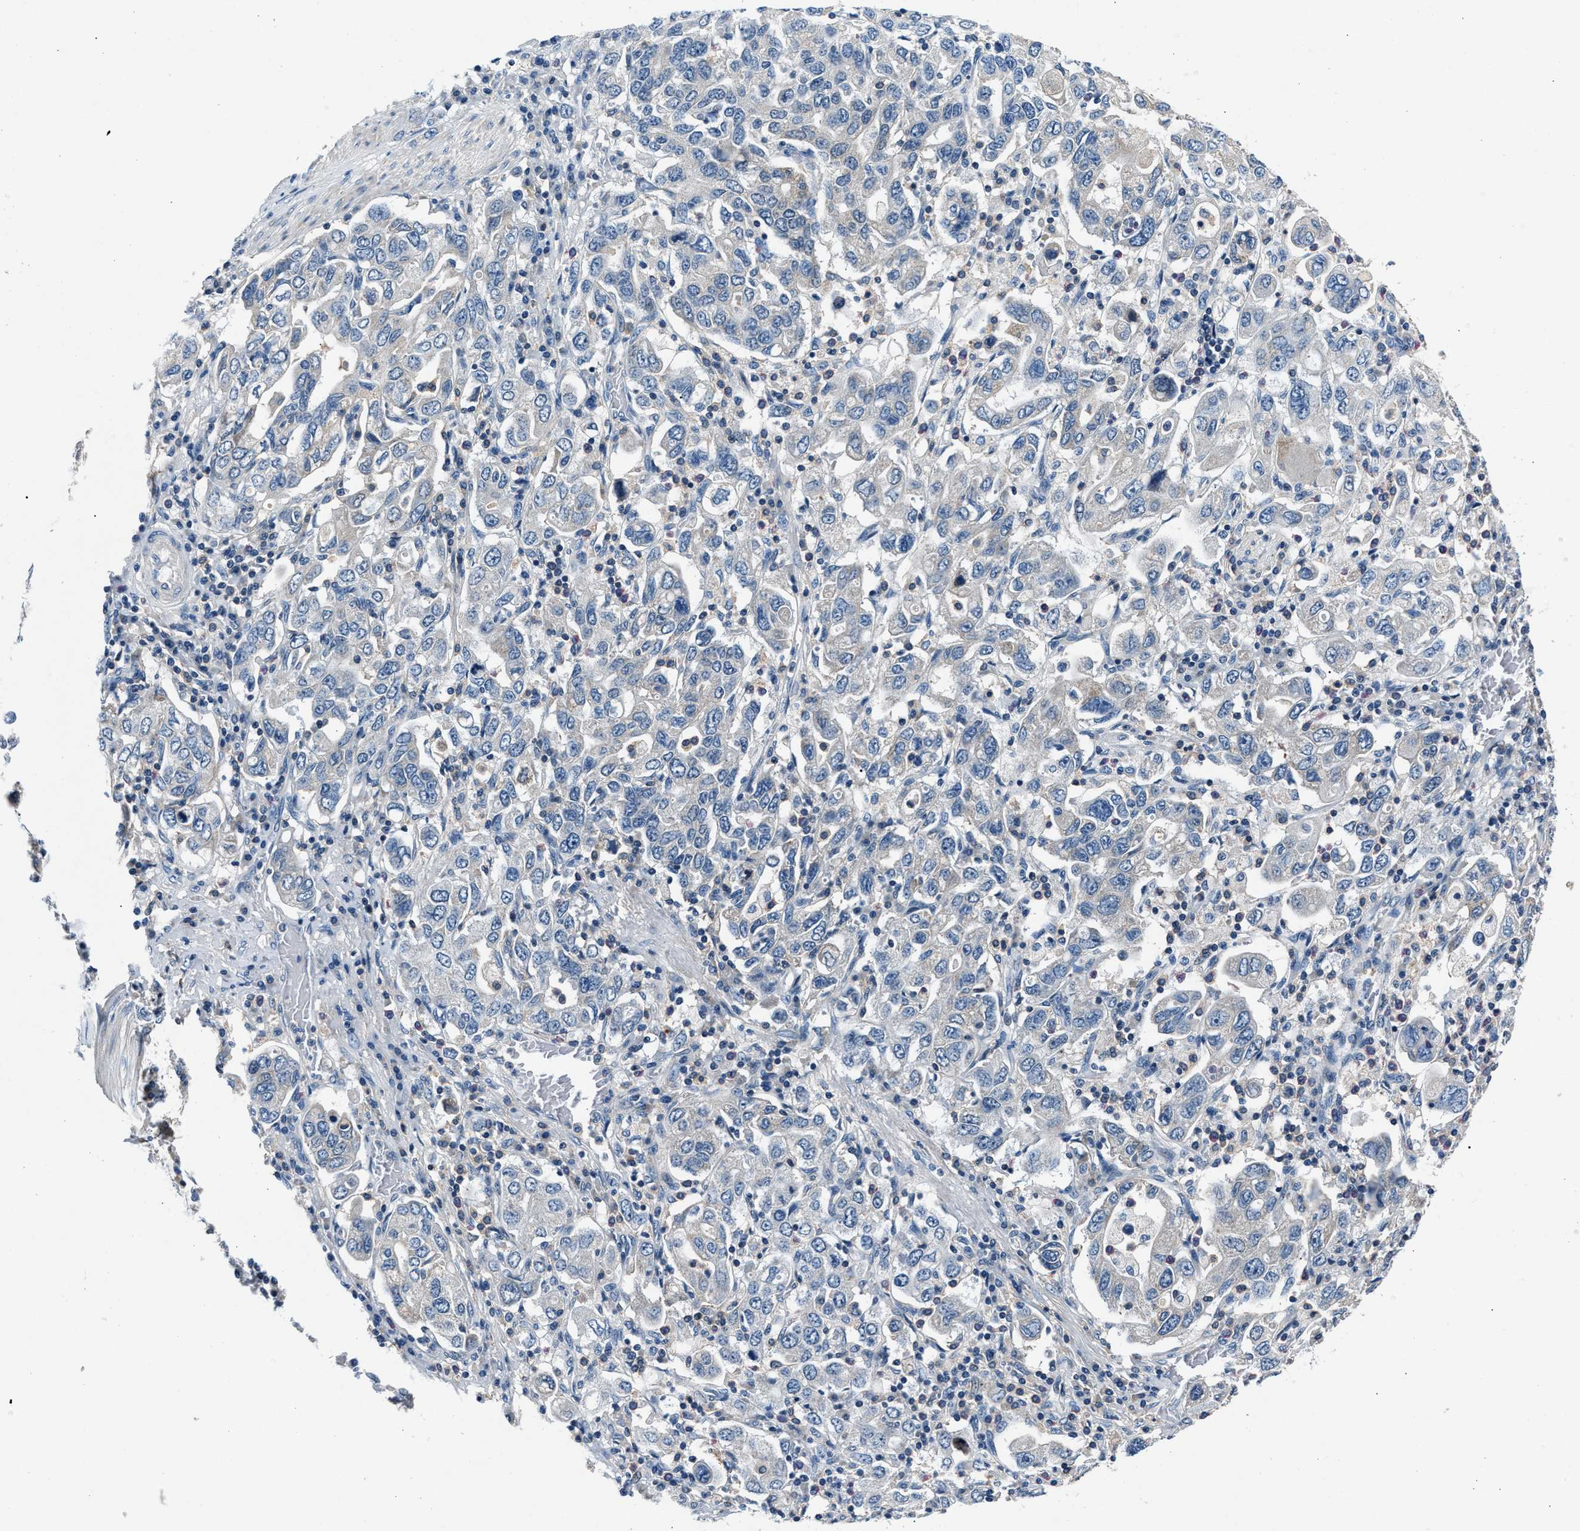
{"staining": {"intensity": "negative", "quantity": "none", "location": "none"}, "tissue": "stomach cancer", "cell_type": "Tumor cells", "image_type": "cancer", "snomed": [{"axis": "morphology", "description": "Adenocarcinoma, NOS"}, {"axis": "topography", "description": "Stomach, upper"}], "caption": "Immunohistochemistry photomicrograph of neoplastic tissue: human stomach adenocarcinoma stained with DAB displays no significant protein staining in tumor cells. The staining was performed using DAB to visualize the protein expression in brown, while the nuclei were stained in blue with hematoxylin (Magnification: 20x).", "gene": "DENND6B", "patient": {"sex": "male", "age": 62}}